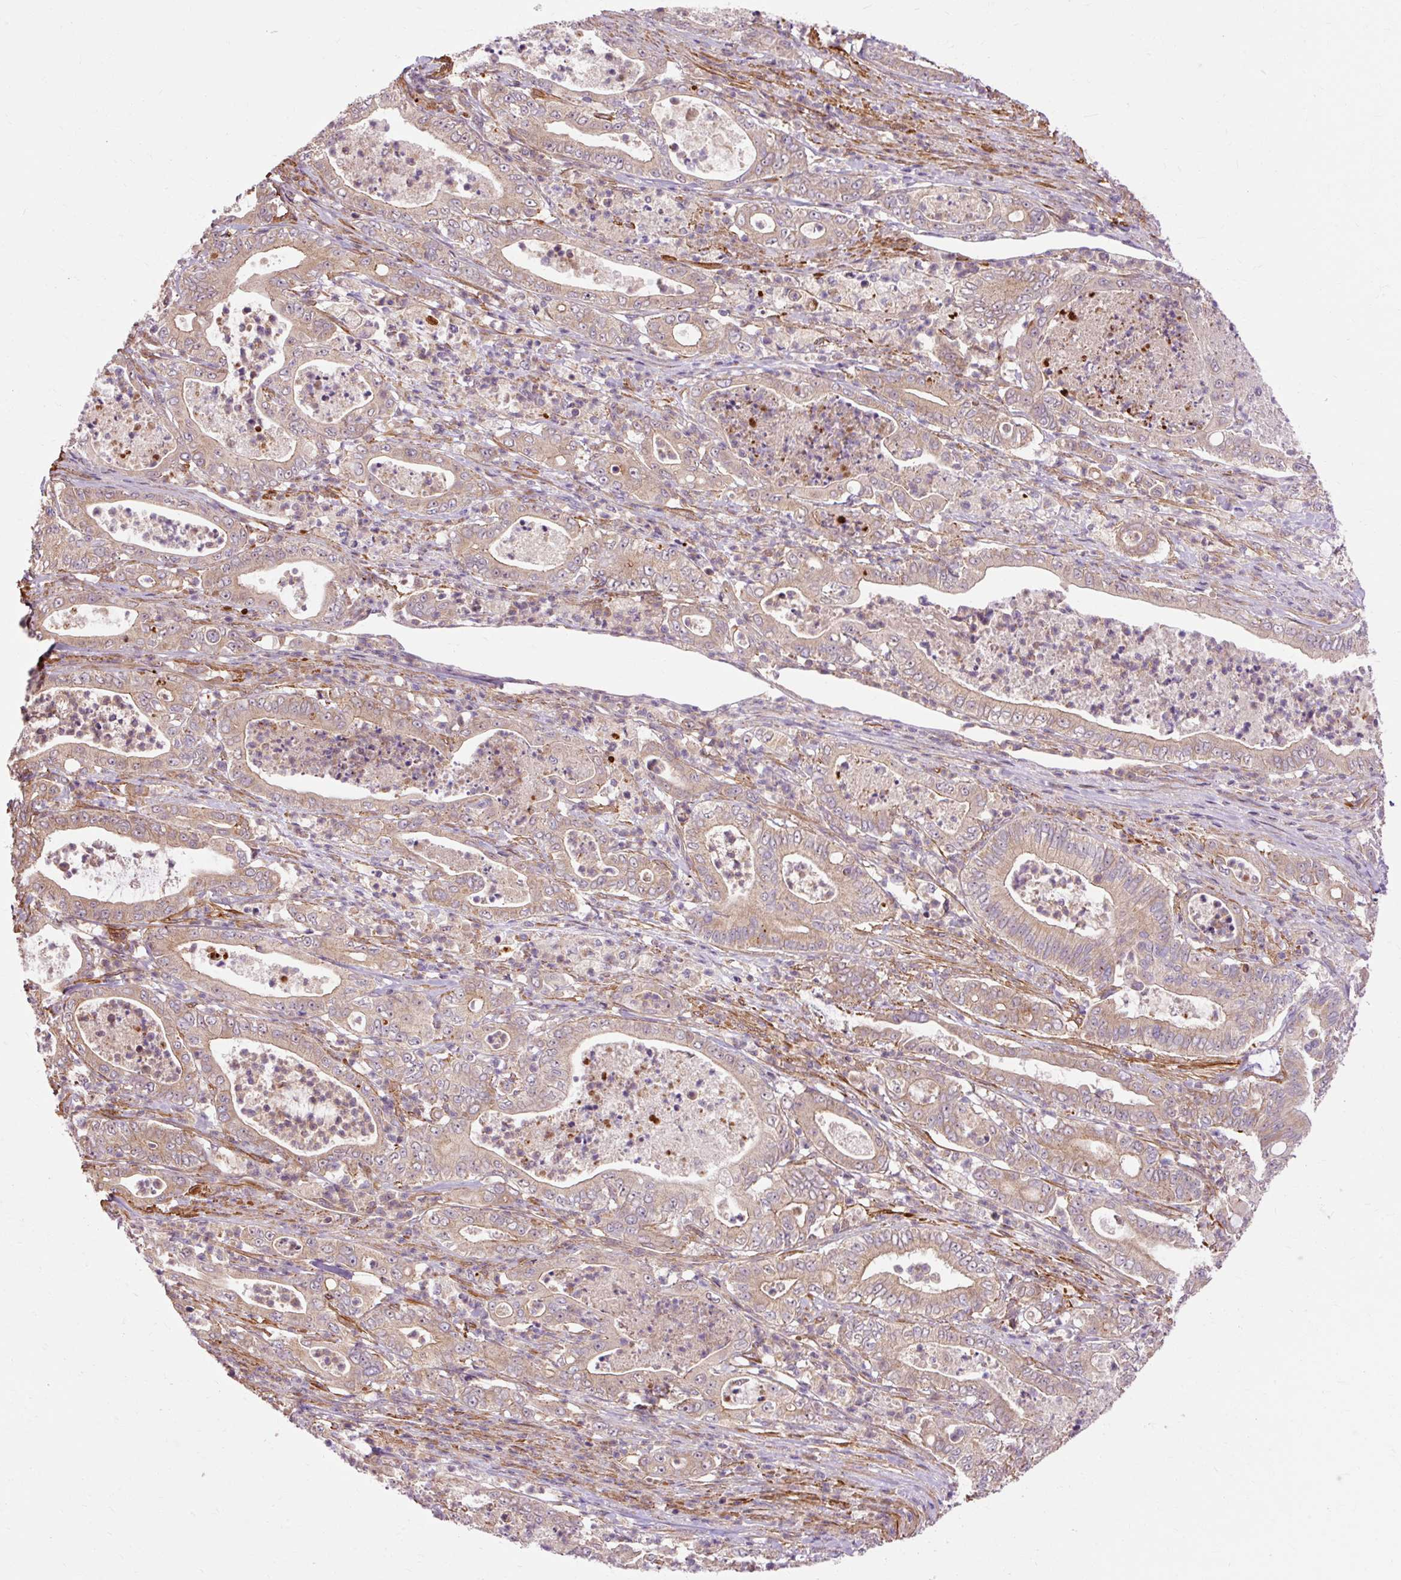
{"staining": {"intensity": "weak", "quantity": ">75%", "location": "cytoplasmic/membranous"}, "tissue": "pancreatic cancer", "cell_type": "Tumor cells", "image_type": "cancer", "snomed": [{"axis": "morphology", "description": "Adenocarcinoma, NOS"}, {"axis": "topography", "description": "Pancreas"}], "caption": "The immunohistochemical stain labels weak cytoplasmic/membranous expression in tumor cells of pancreatic adenocarcinoma tissue. Ihc stains the protein of interest in brown and the nuclei are stained blue.", "gene": "RIPOR3", "patient": {"sex": "male", "age": 71}}